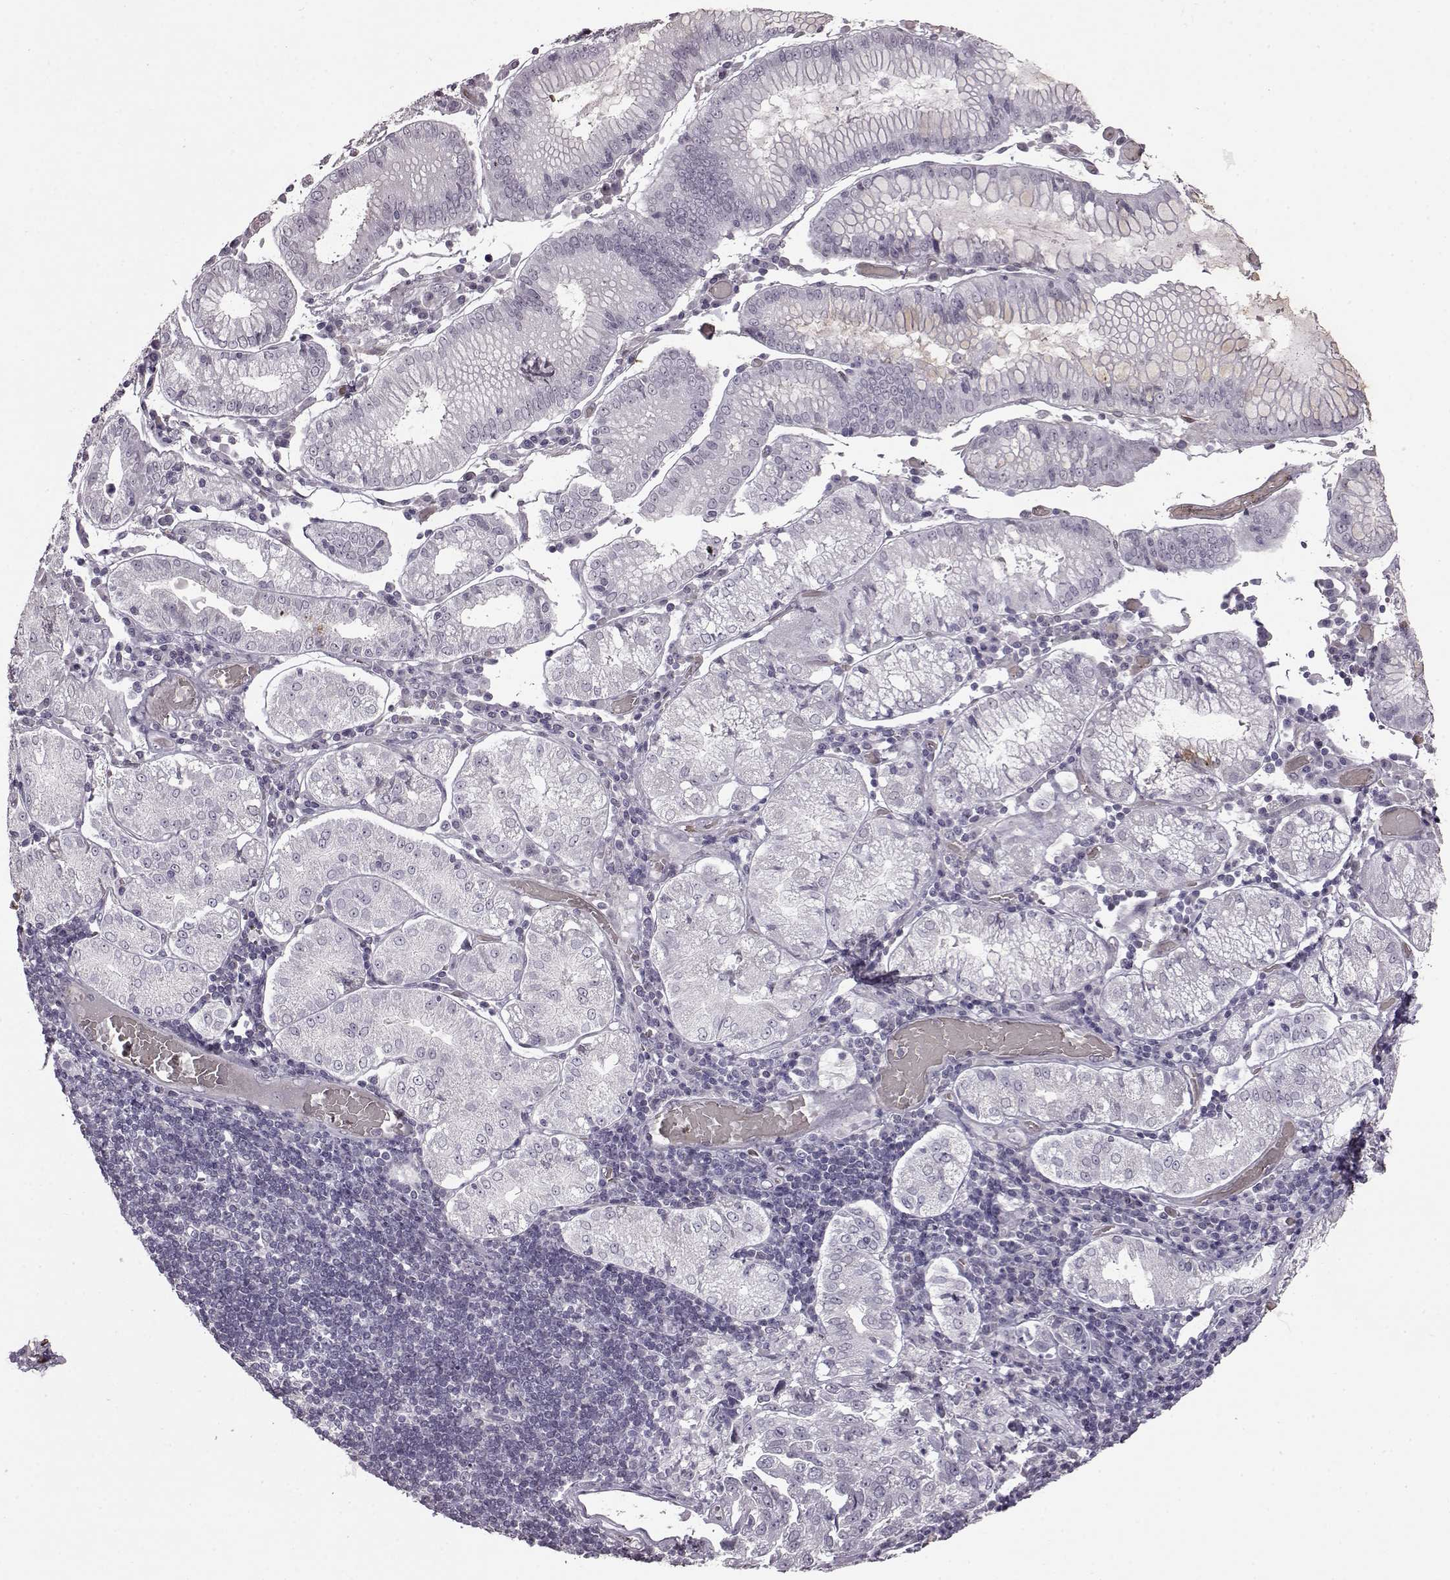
{"staining": {"intensity": "negative", "quantity": "none", "location": "none"}, "tissue": "stomach cancer", "cell_type": "Tumor cells", "image_type": "cancer", "snomed": [{"axis": "morphology", "description": "Adenocarcinoma, NOS"}, {"axis": "topography", "description": "Stomach"}], "caption": "DAB immunohistochemical staining of human adenocarcinoma (stomach) exhibits no significant expression in tumor cells.", "gene": "PROP1", "patient": {"sex": "male", "age": 93}}